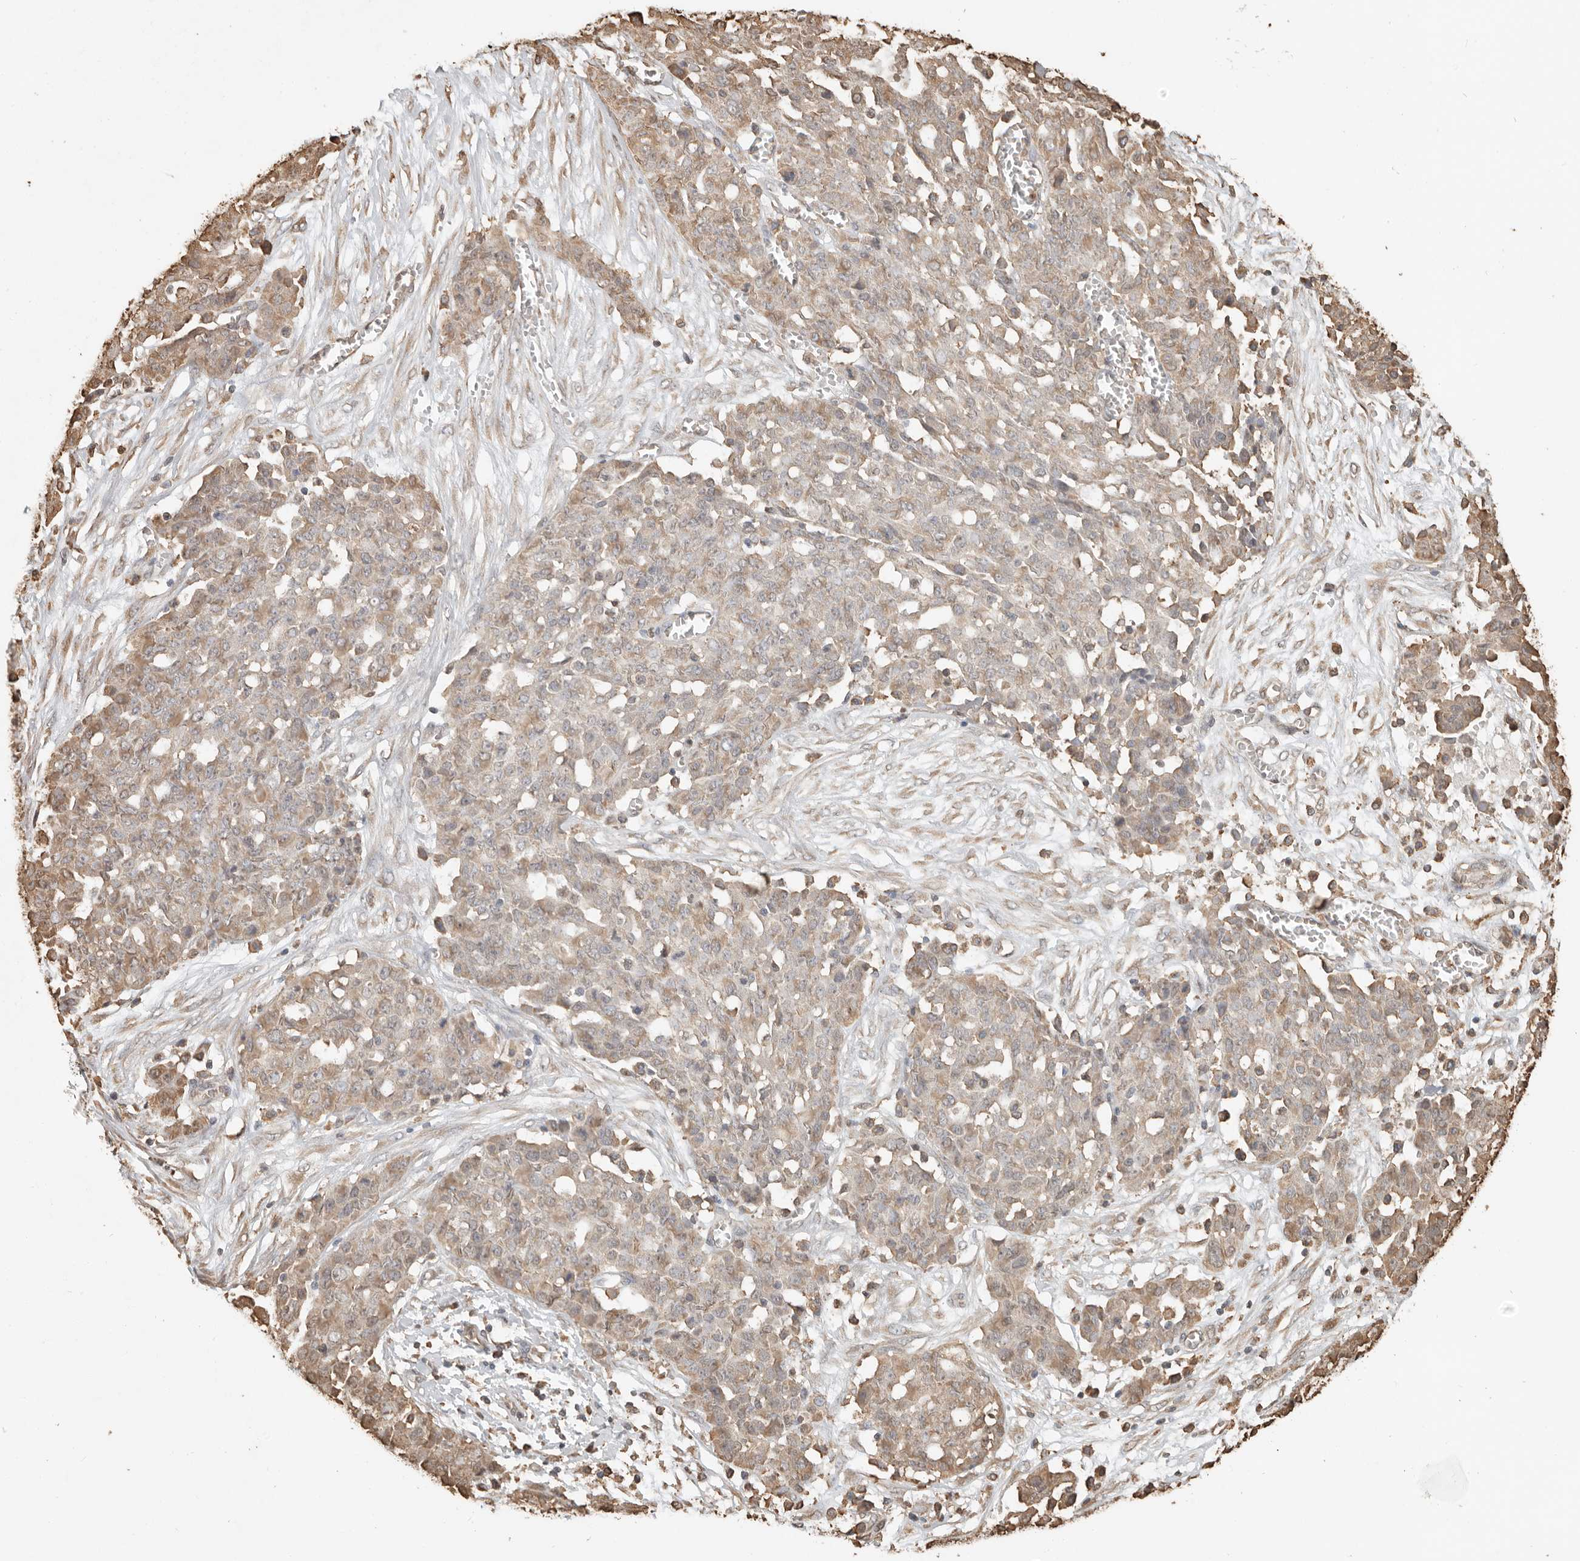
{"staining": {"intensity": "weak", "quantity": "25%-75%", "location": "cytoplasmic/membranous"}, "tissue": "ovarian cancer", "cell_type": "Tumor cells", "image_type": "cancer", "snomed": [{"axis": "morphology", "description": "Cystadenocarcinoma, serous, NOS"}, {"axis": "topography", "description": "Soft tissue"}, {"axis": "topography", "description": "Ovary"}], "caption": "Ovarian cancer tissue exhibits weak cytoplasmic/membranous positivity in approximately 25%-75% of tumor cells, visualized by immunohistochemistry.", "gene": "ARHGEF10L", "patient": {"sex": "female", "age": 57}}